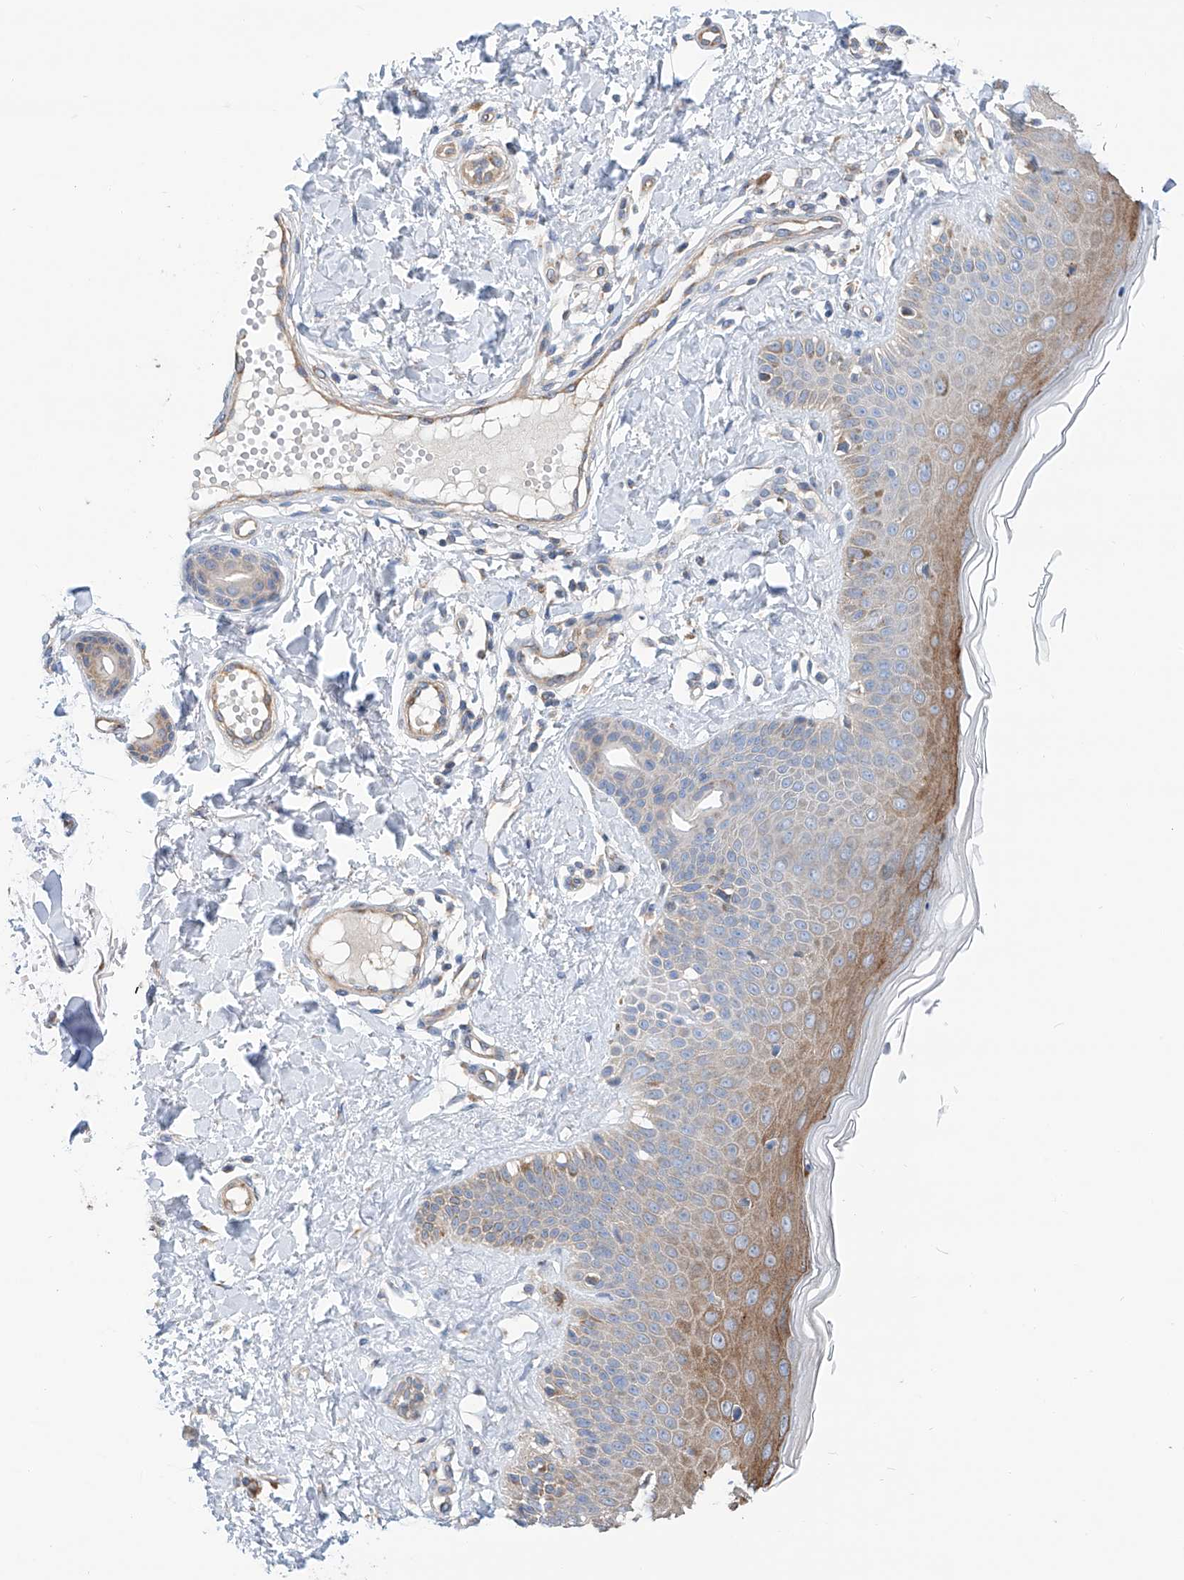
{"staining": {"intensity": "negative", "quantity": "none", "location": "none"}, "tissue": "skin", "cell_type": "Fibroblasts", "image_type": "normal", "snomed": [{"axis": "morphology", "description": "Normal tissue, NOS"}, {"axis": "topography", "description": "Skin"}], "caption": "Photomicrograph shows no protein positivity in fibroblasts of benign skin.", "gene": "SLC22A7", "patient": {"sex": "male", "age": 52}}